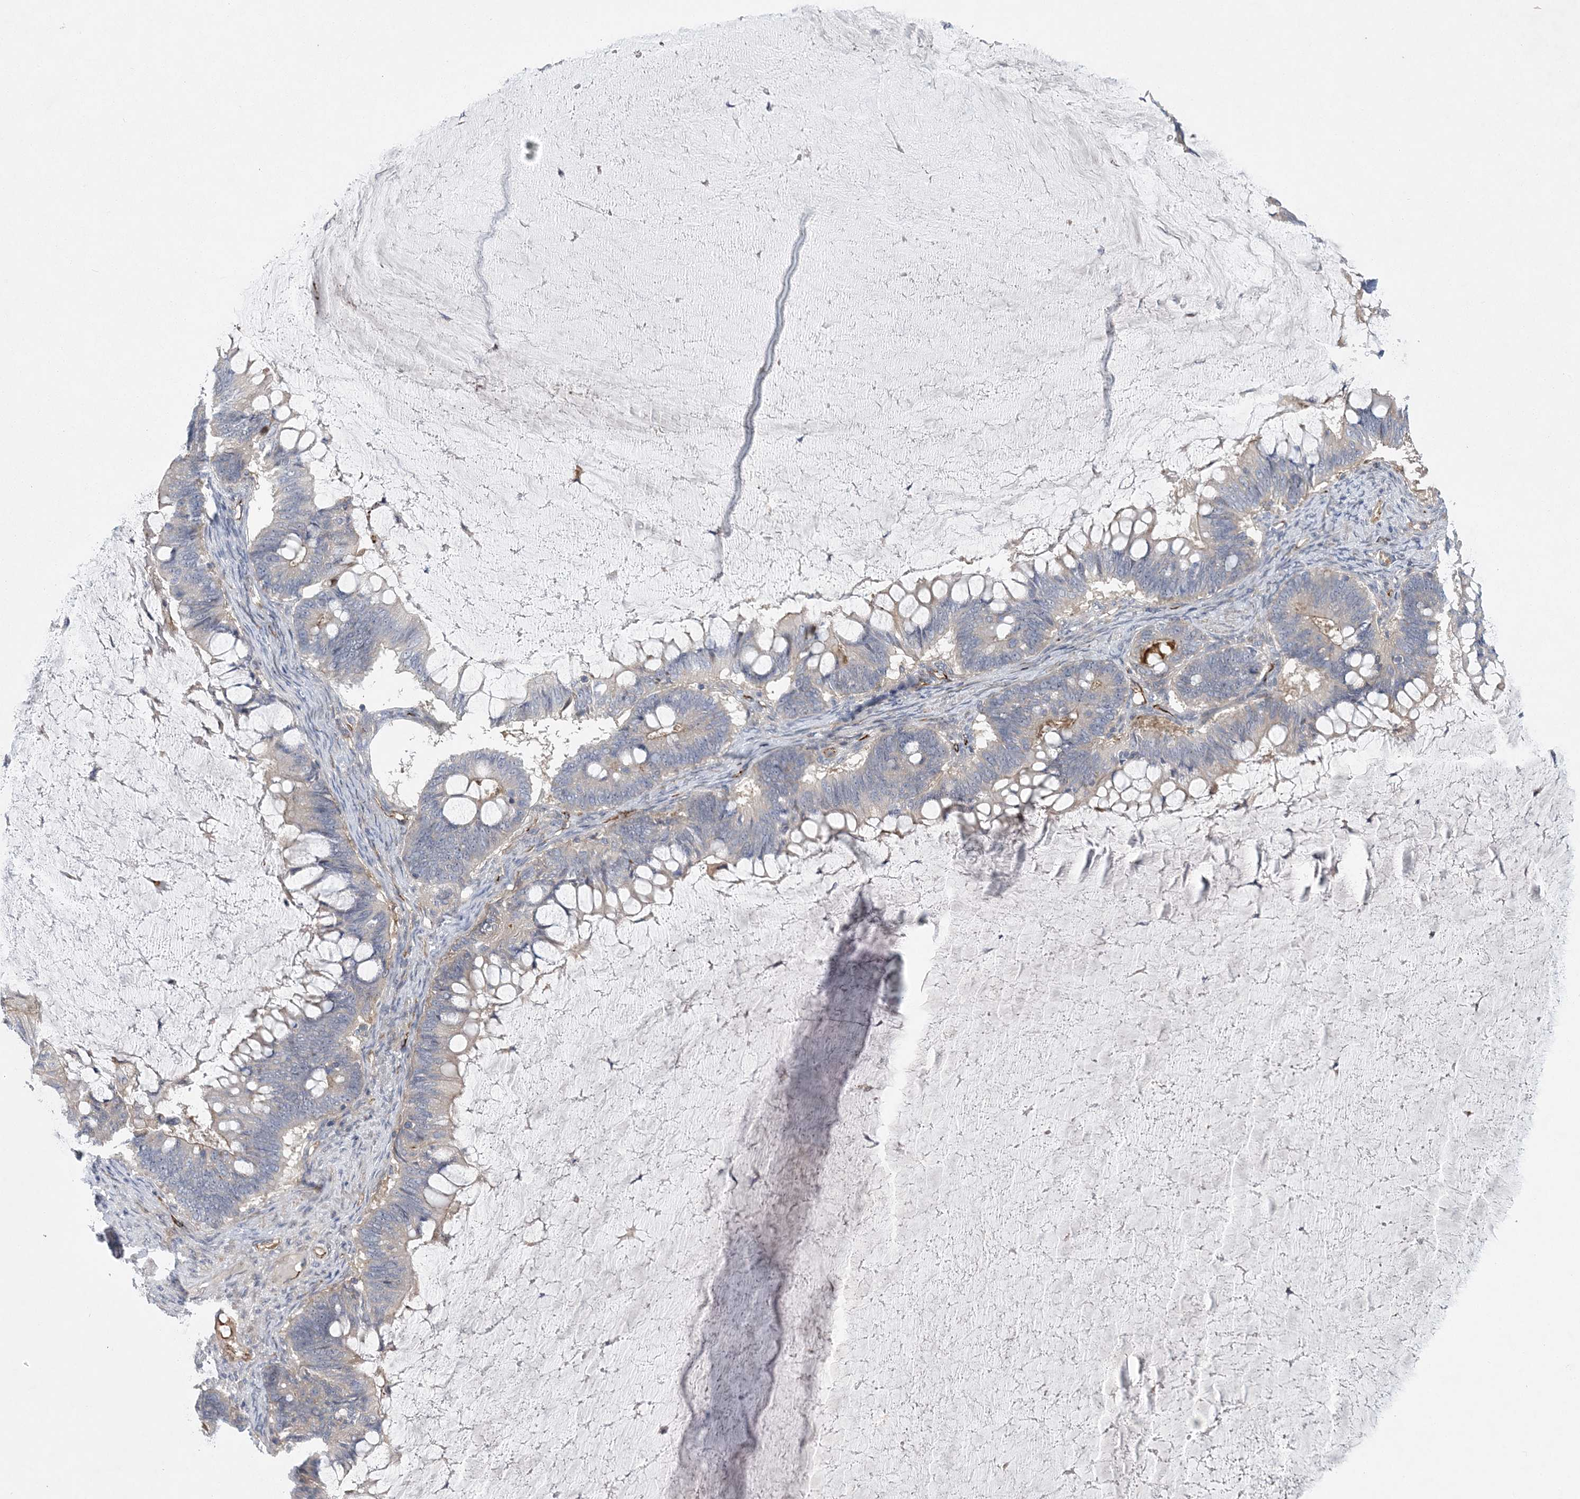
{"staining": {"intensity": "weak", "quantity": "<25%", "location": "cytoplasmic/membranous"}, "tissue": "ovarian cancer", "cell_type": "Tumor cells", "image_type": "cancer", "snomed": [{"axis": "morphology", "description": "Cystadenocarcinoma, mucinous, NOS"}, {"axis": "topography", "description": "Ovary"}], "caption": "Protein analysis of ovarian cancer shows no significant staining in tumor cells.", "gene": "CALN1", "patient": {"sex": "female", "age": 61}}